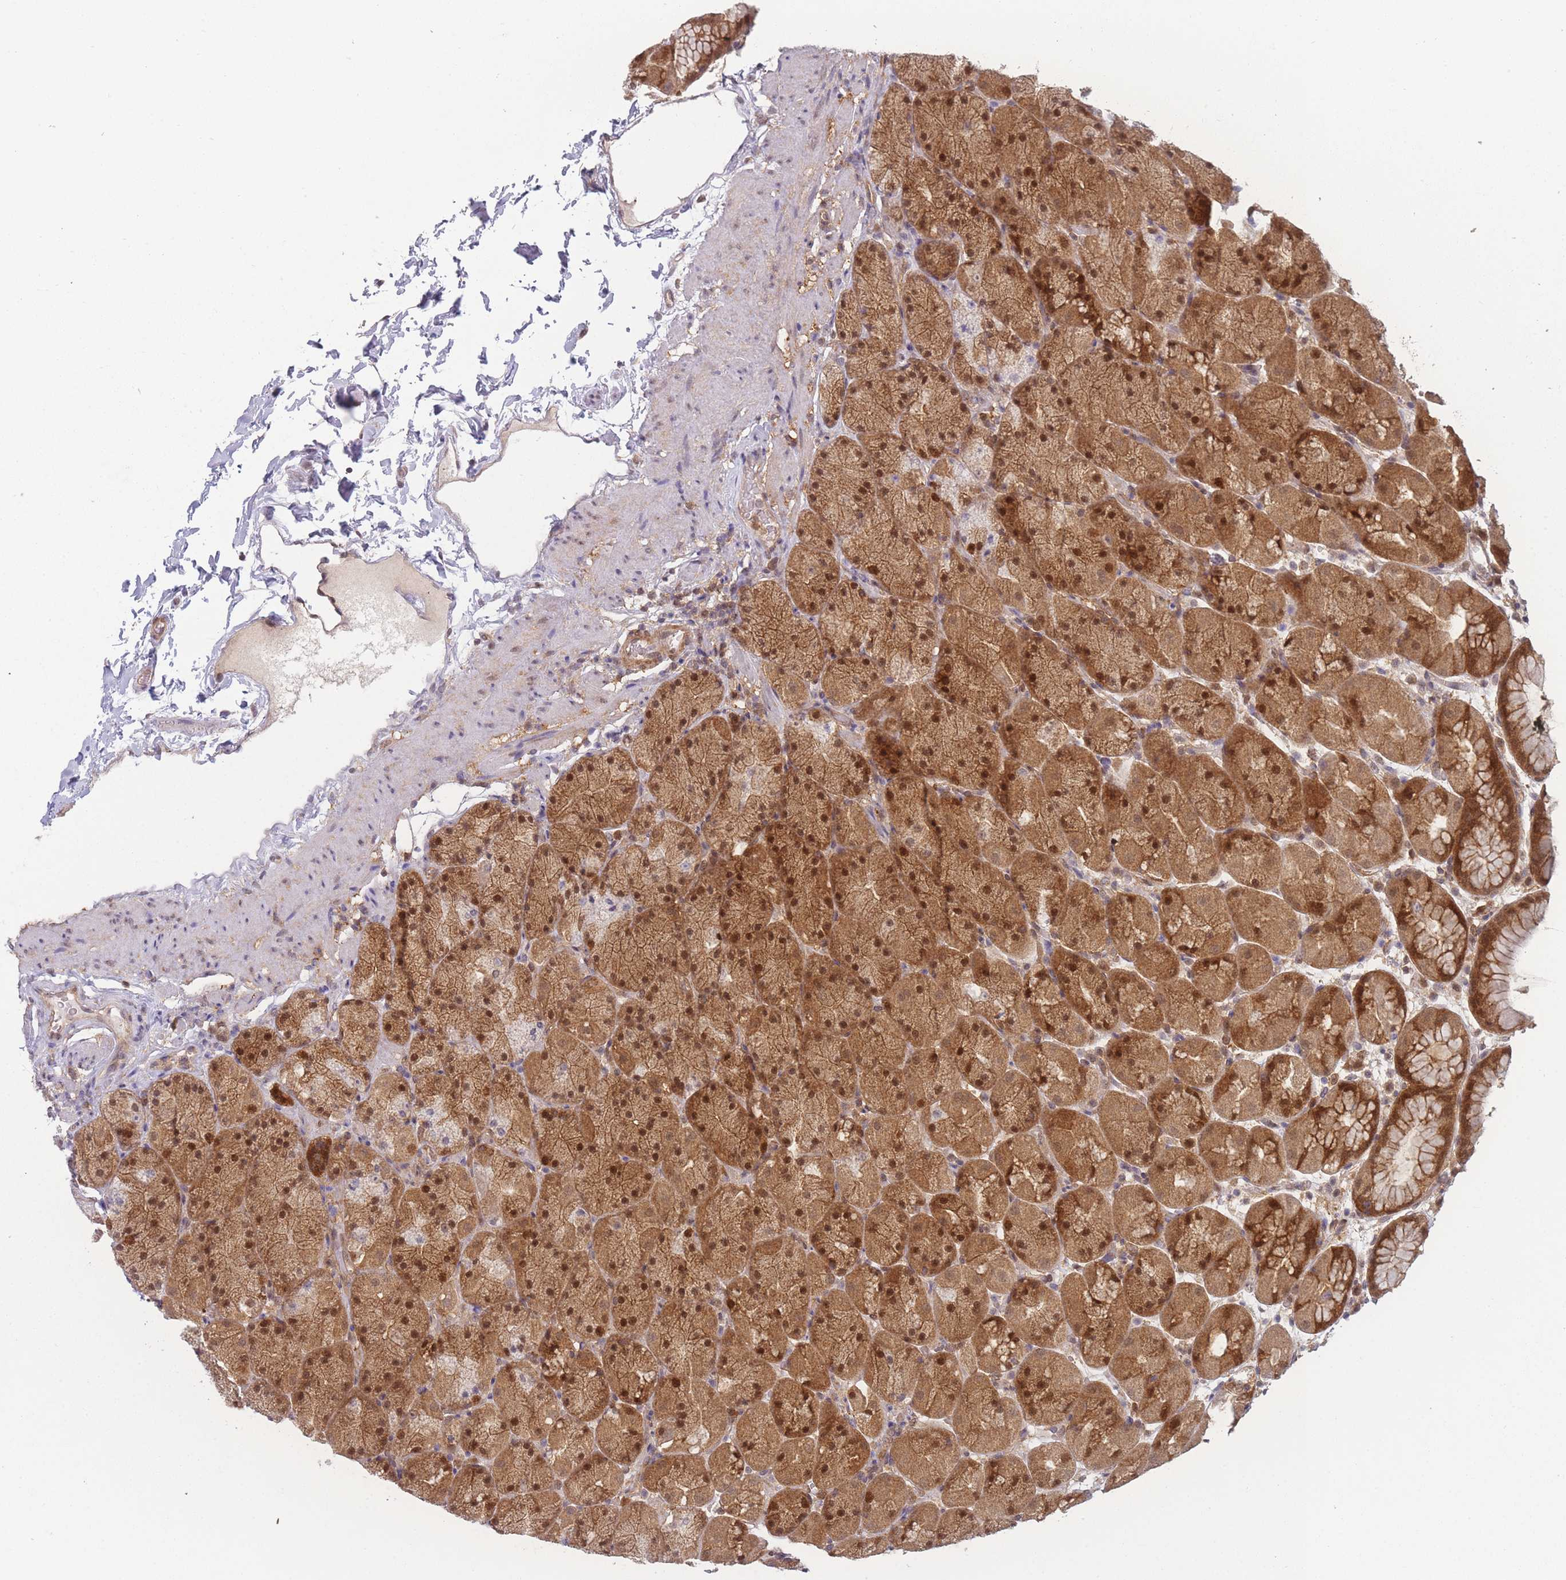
{"staining": {"intensity": "strong", "quantity": ">75%", "location": "cytoplasmic/membranous,nuclear"}, "tissue": "stomach", "cell_type": "Glandular cells", "image_type": "normal", "snomed": [{"axis": "morphology", "description": "Normal tissue, NOS"}, {"axis": "topography", "description": "Stomach, upper"}, {"axis": "topography", "description": "Stomach, lower"}], "caption": "Stomach stained with immunohistochemistry displays strong cytoplasmic/membranous,nuclear positivity in approximately >75% of glandular cells.", "gene": "MRI1", "patient": {"sex": "male", "age": 67}}